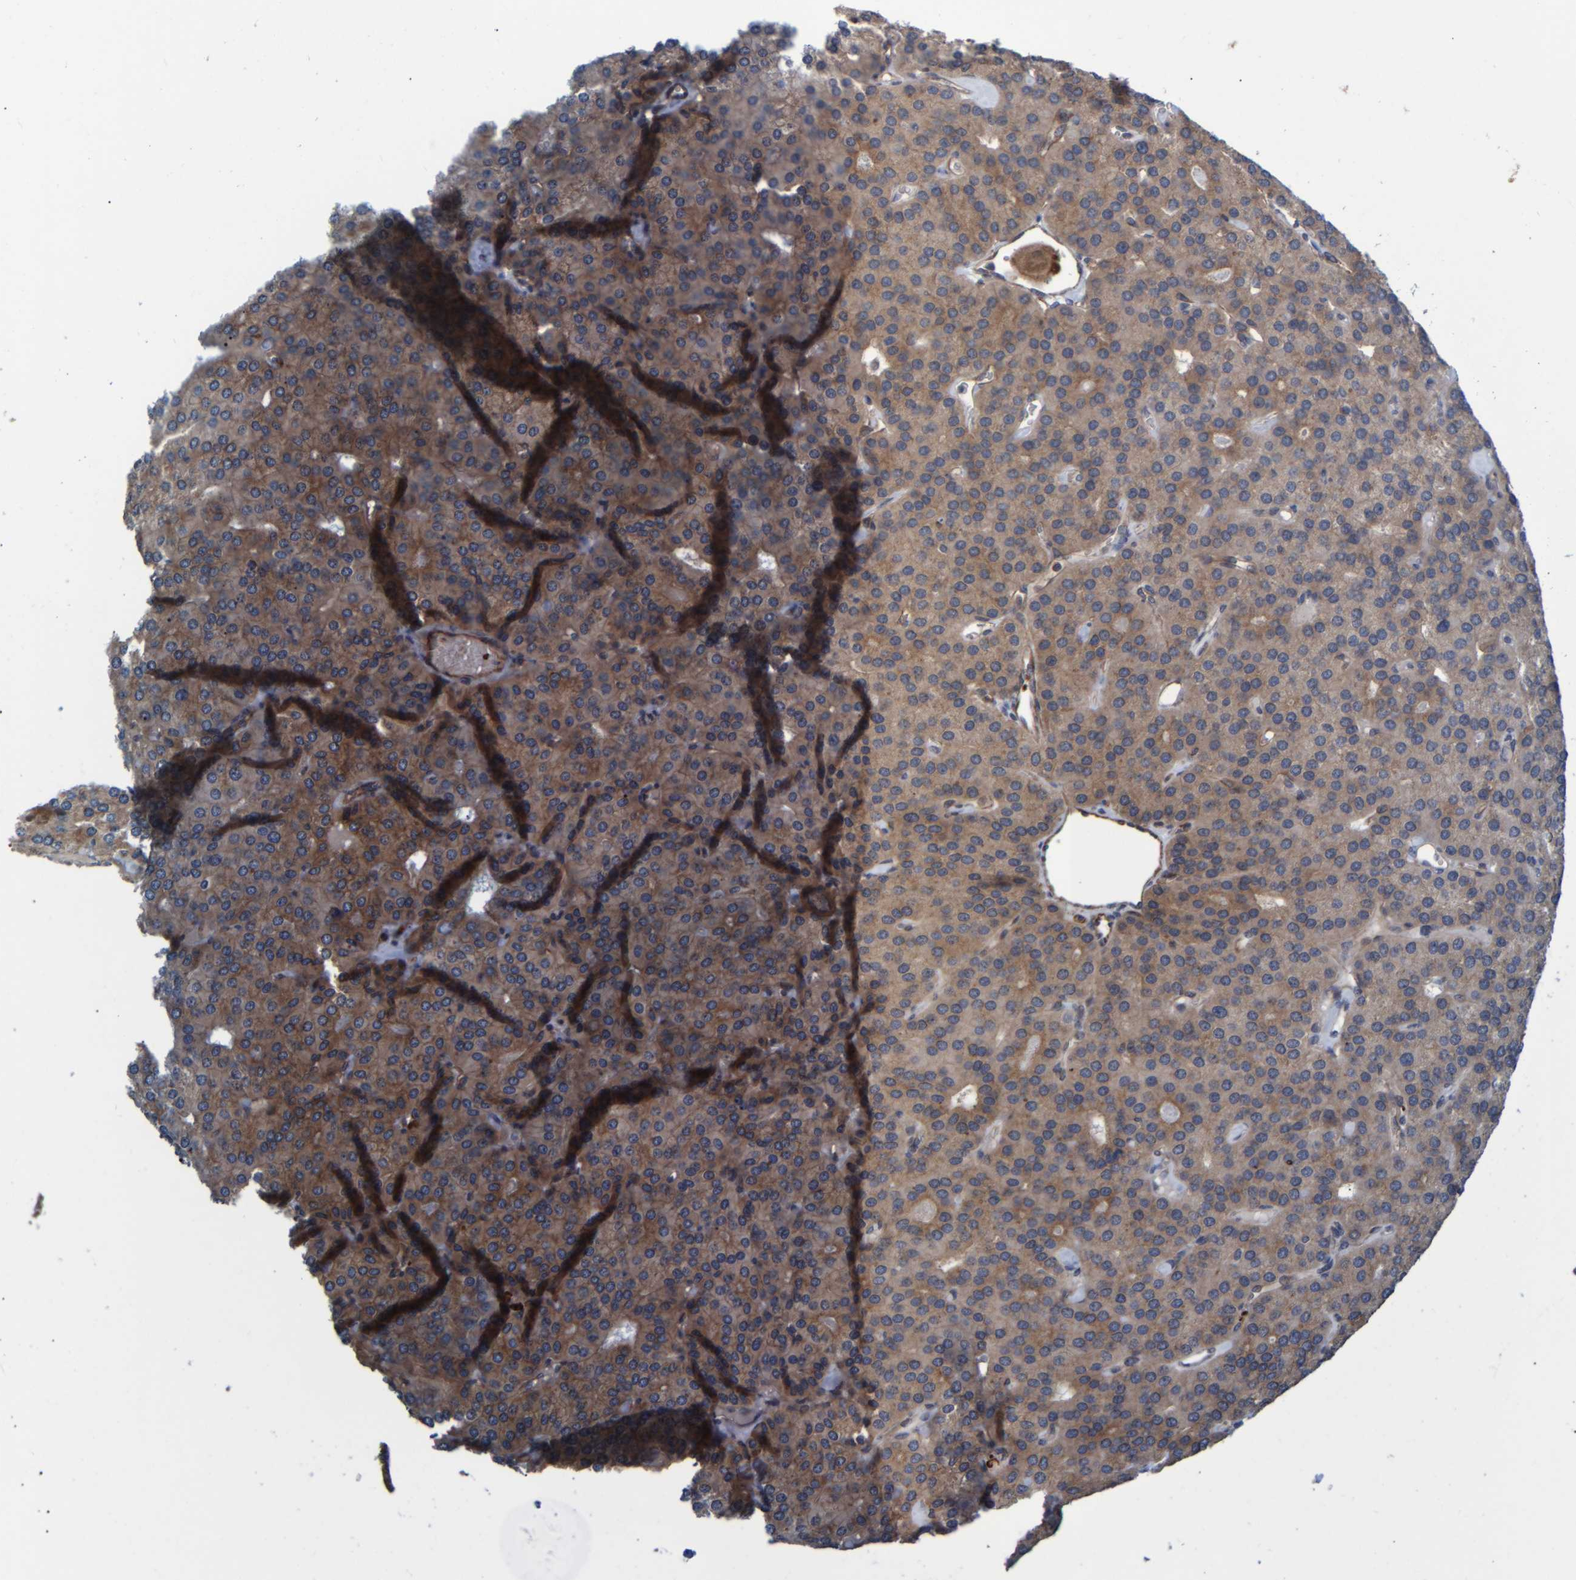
{"staining": {"intensity": "moderate", "quantity": ">75%", "location": "cytoplasmic/membranous"}, "tissue": "parathyroid gland", "cell_type": "Glandular cells", "image_type": "normal", "snomed": [{"axis": "morphology", "description": "Normal tissue, NOS"}, {"axis": "morphology", "description": "Adenoma, NOS"}, {"axis": "topography", "description": "Parathyroid gland"}], "caption": "Moderate cytoplasmic/membranous protein staining is present in about >75% of glandular cells in parathyroid gland. (DAB (3,3'-diaminobenzidine) IHC, brown staining for protein, blue staining for nuclei).", "gene": "SPAG5", "patient": {"sex": "female", "age": 86}}